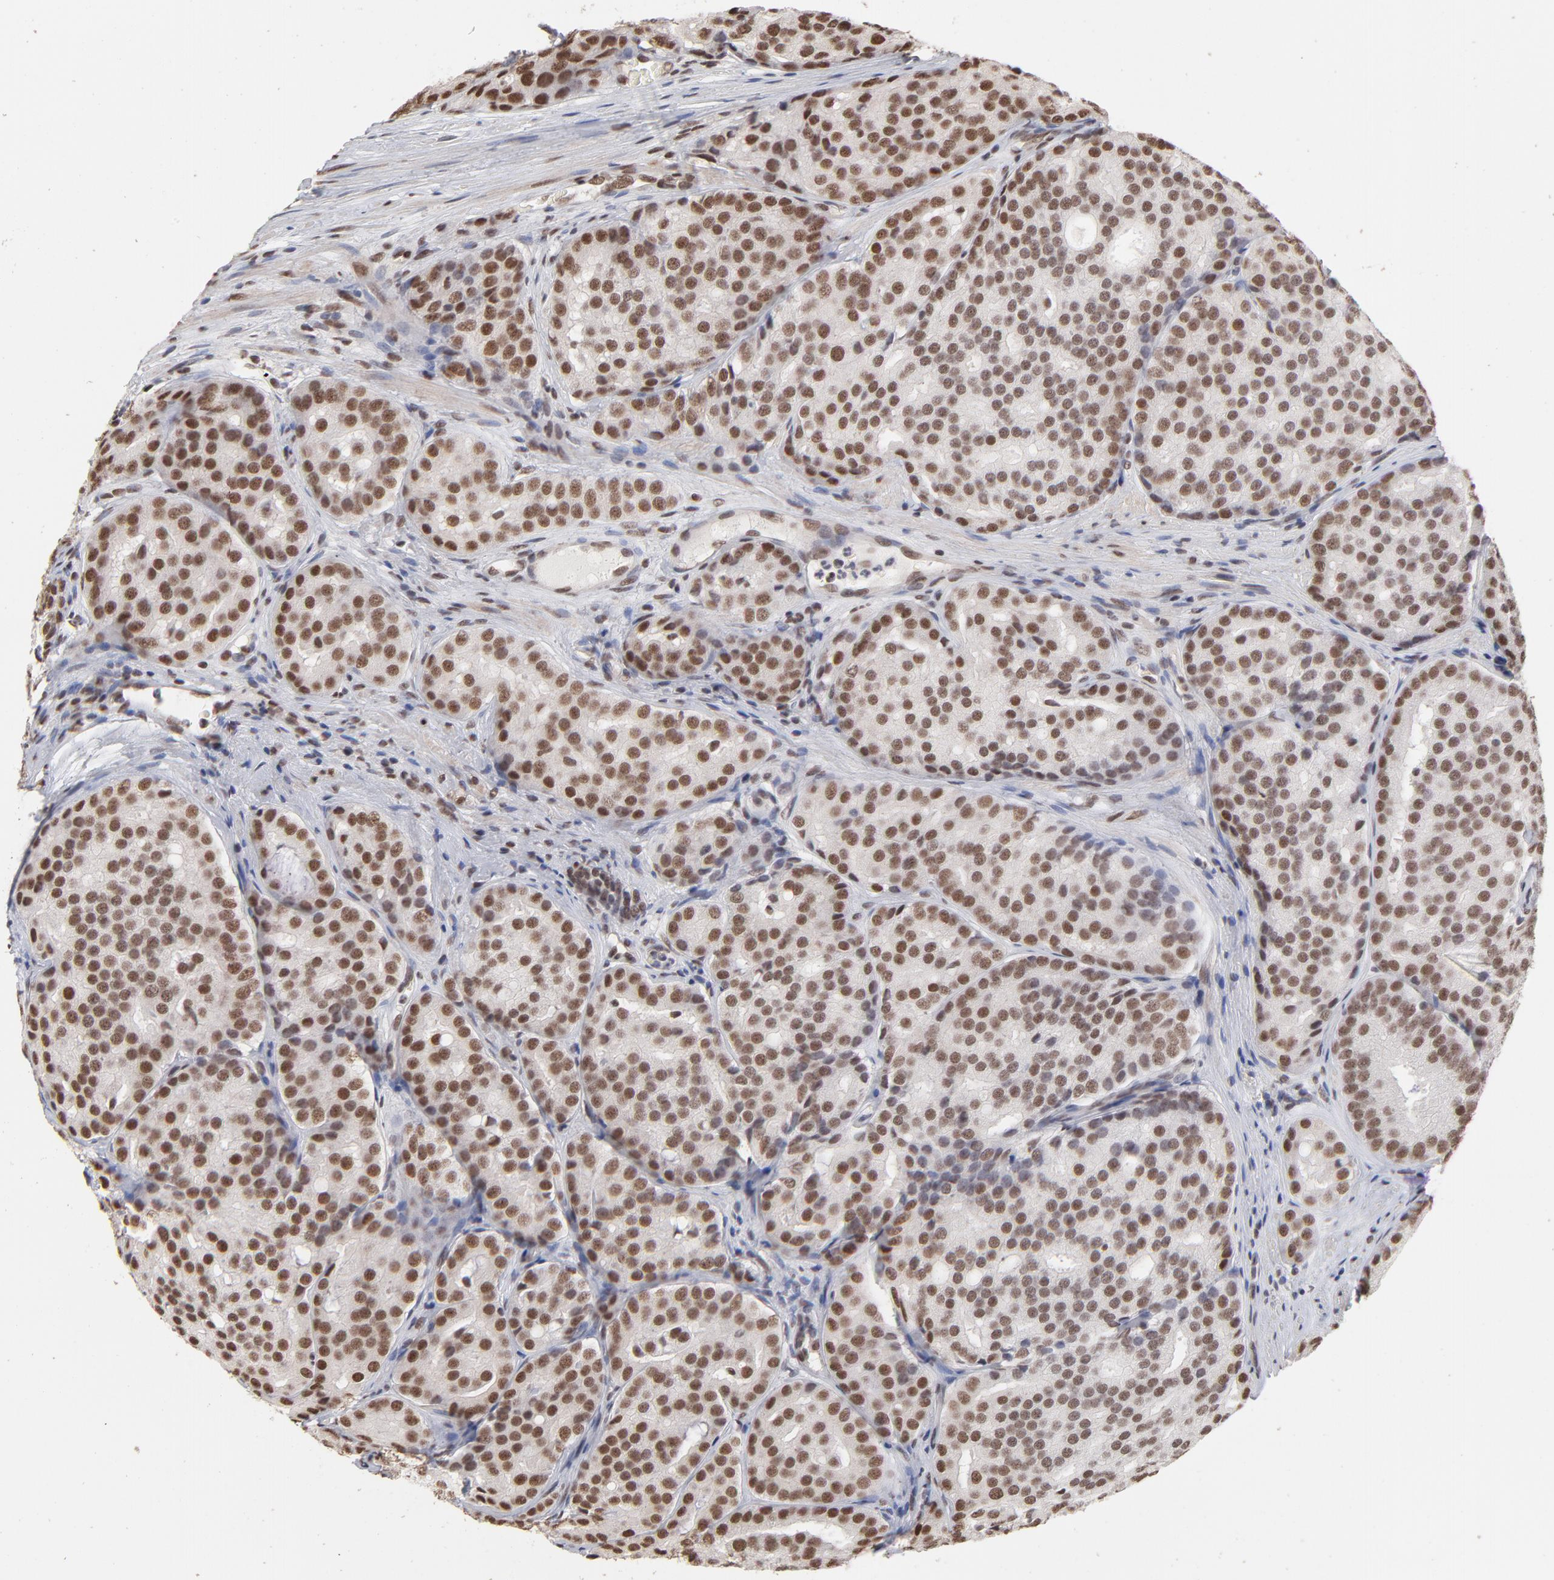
{"staining": {"intensity": "strong", "quantity": ">75%", "location": "cytoplasmic/membranous,nuclear"}, "tissue": "prostate cancer", "cell_type": "Tumor cells", "image_type": "cancer", "snomed": [{"axis": "morphology", "description": "Adenocarcinoma, High grade"}, {"axis": "topography", "description": "Prostate"}], "caption": "This is a micrograph of IHC staining of adenocarcinoma (high-grade) (prostate), which shows strong expression in the cytoplasmic/membranous and nuclear of tumor cells.", "gene": "ZNF3", "patient": {"sex": "male", "age": 64}}